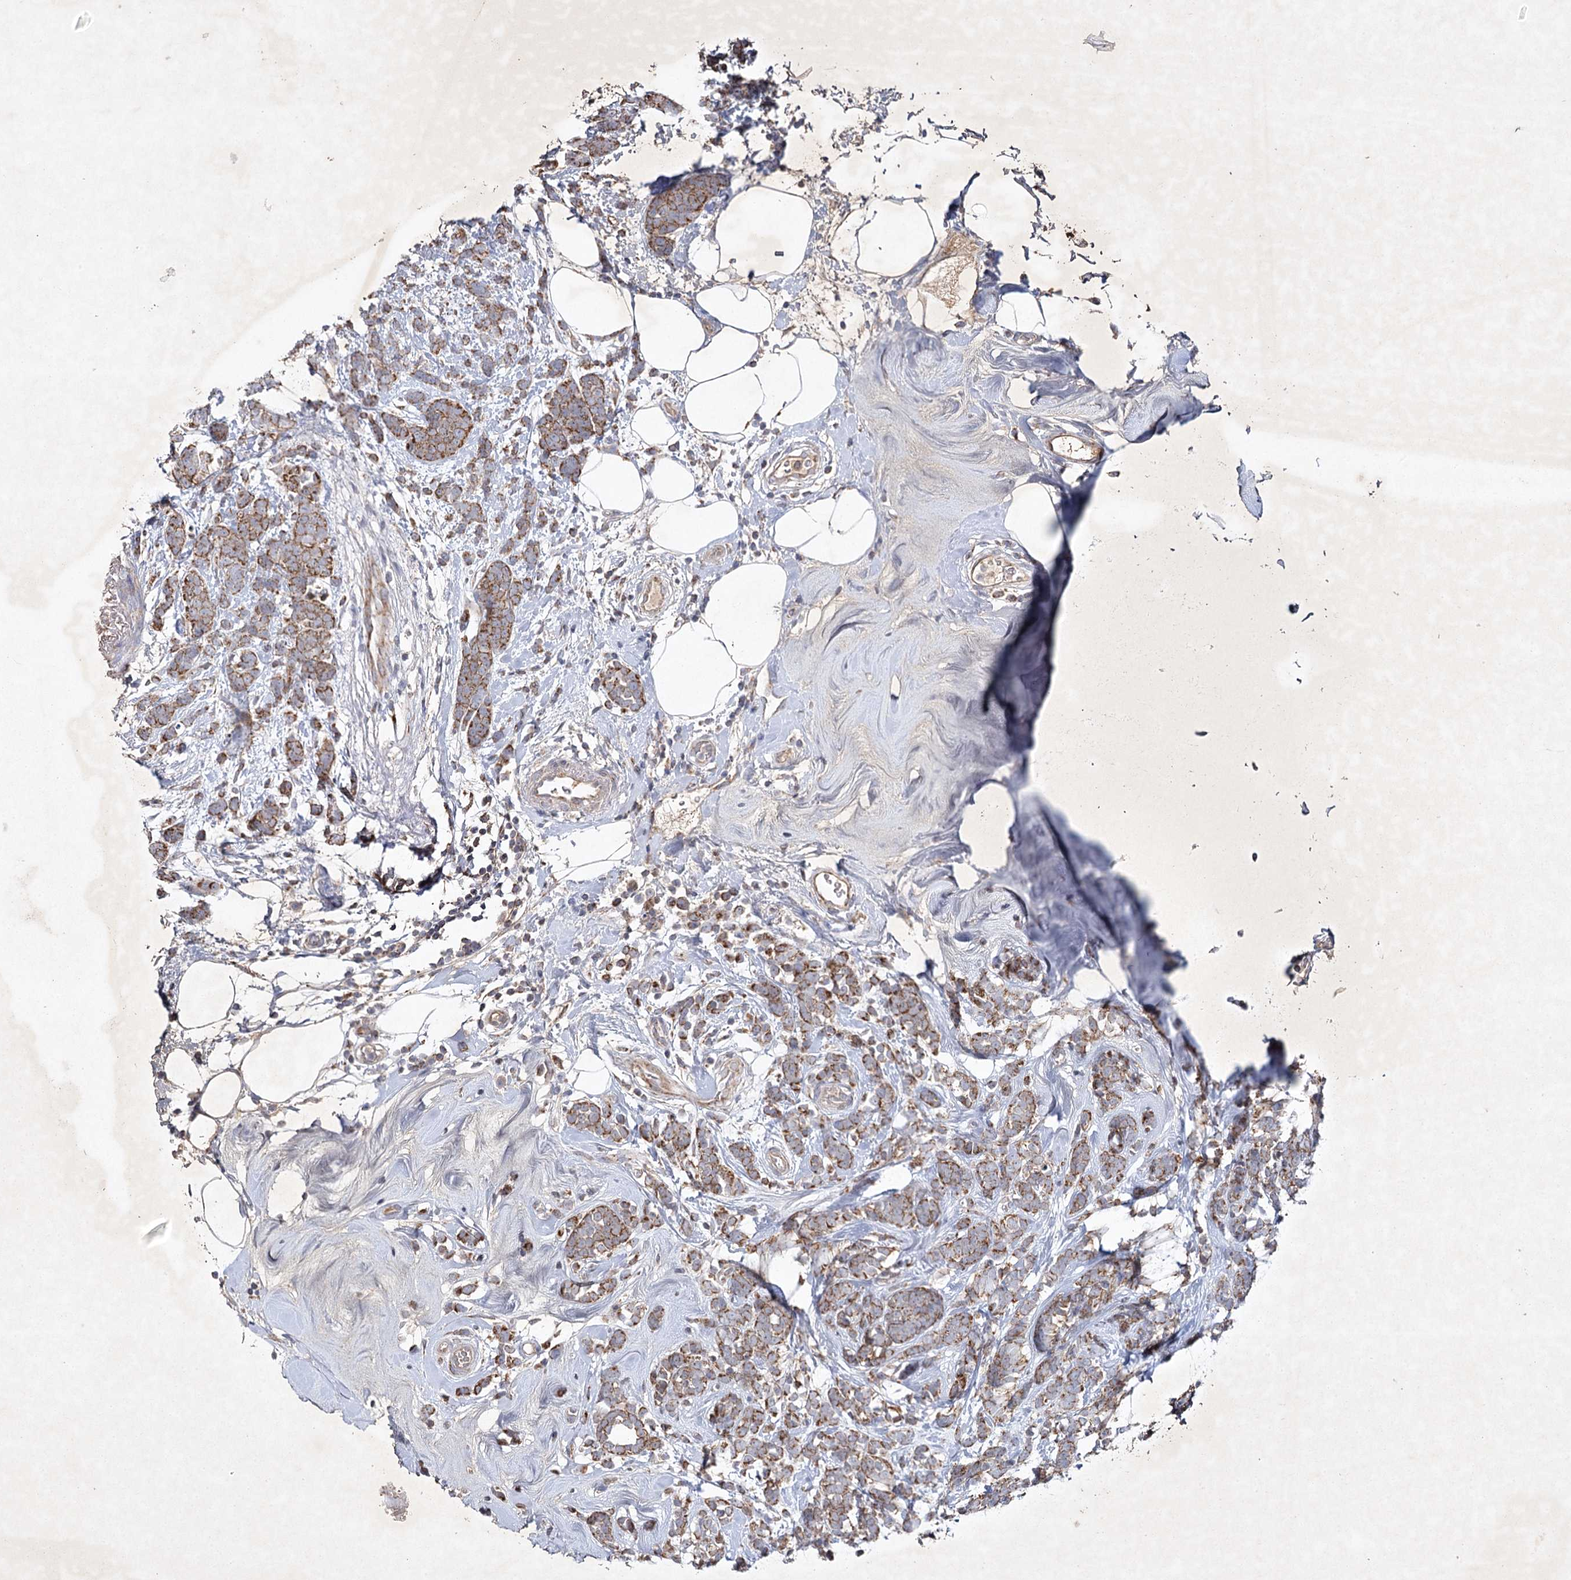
{"staining": {"intensity": "moderate", "quantity": ">75%", "location": "cytoplasmic/membranous"}, "tissue": "breast cancer", "cell_type": "Tumor cells", "image_type": "cancer", "snomed": [{"axis": "morphology", "description": "Lobular carcinoma"}, {"axis": "topography", "description": "Breast"}], "caption": "Immunohistochemical staining of human breast lobular carcinoma shows medium levels of moderate cytoplasmic/membranous protein expression in approximately >75% of tumor cells.", "gene": "MRPL44", "patient": {"sex": "female", "age": 58}}